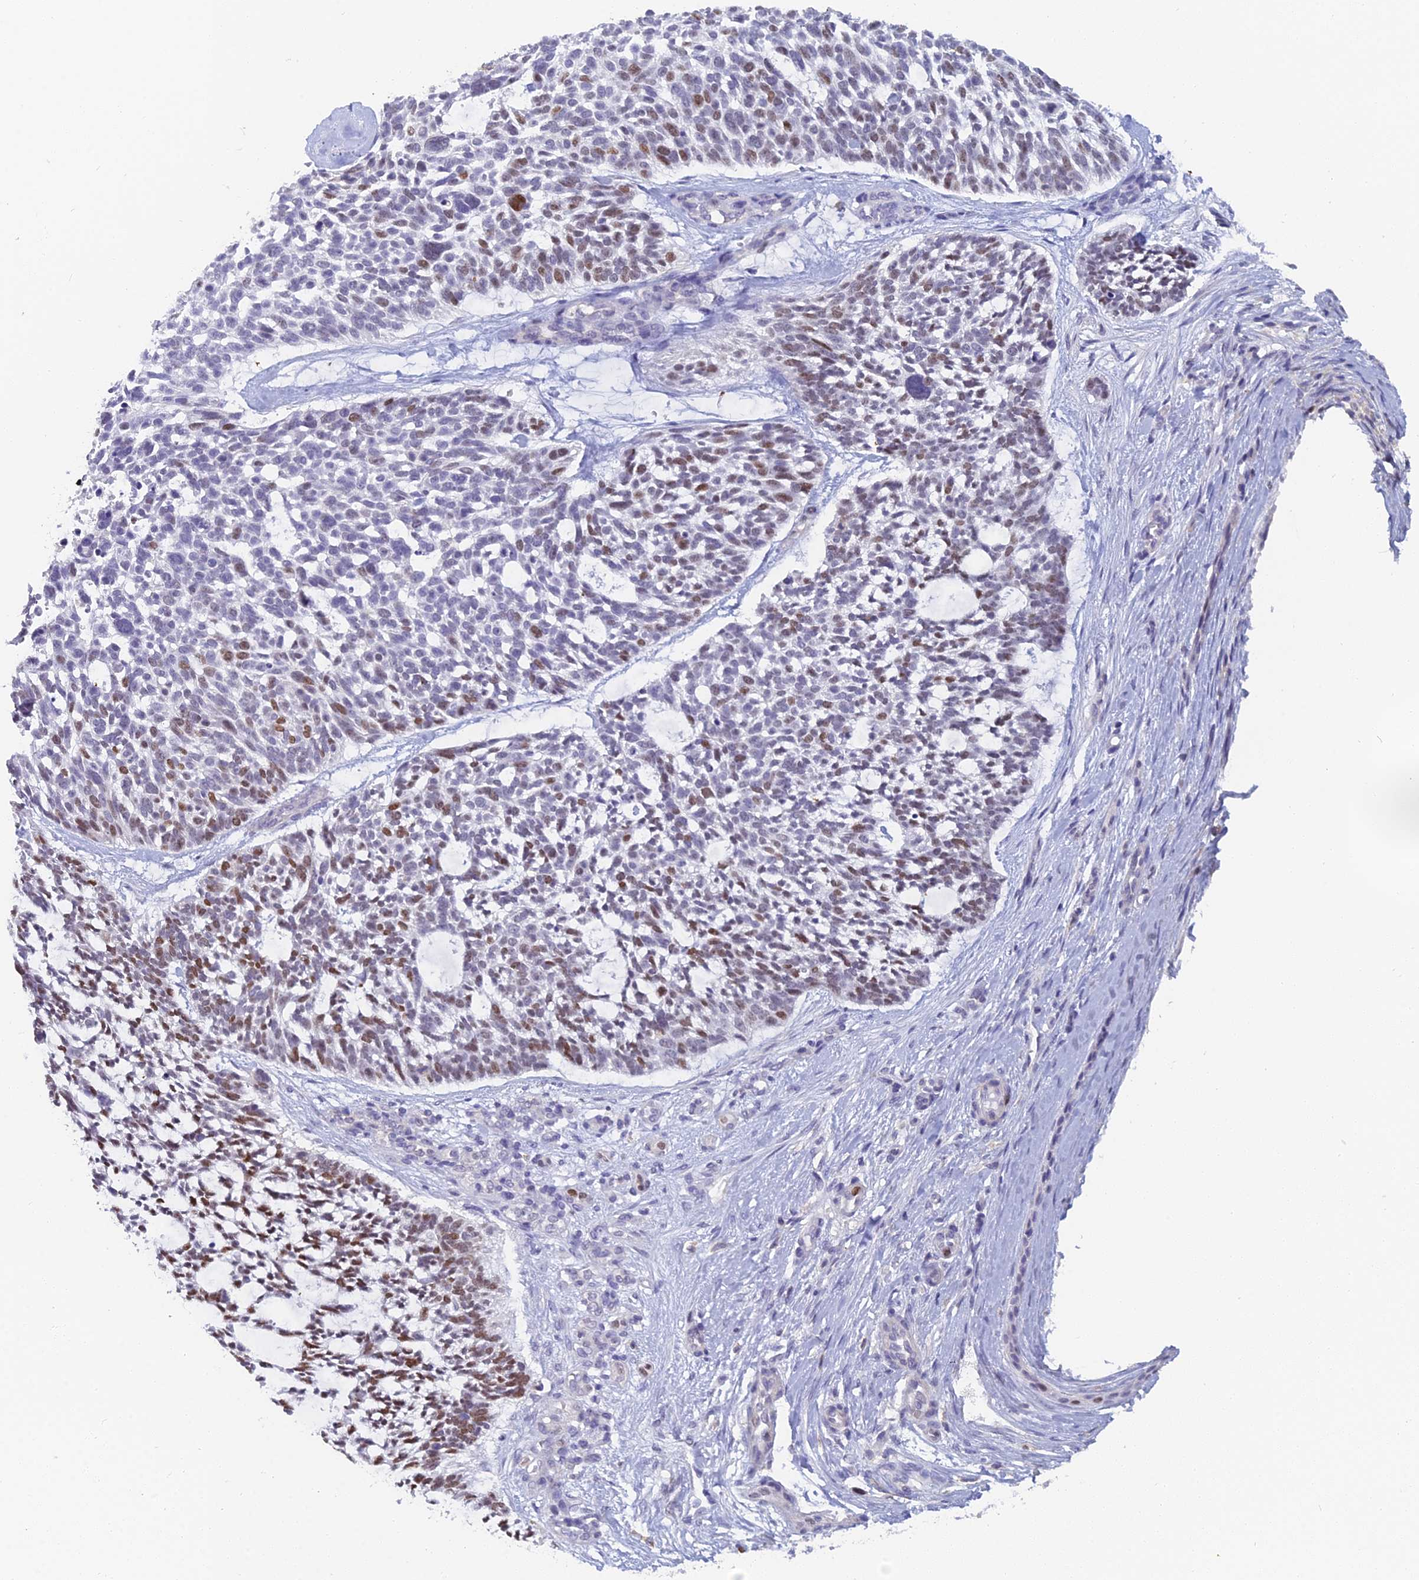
{"staining": {"intensity": "moderate", "quantity": "25%-75%", "location": "nuclear"}, "tissue": "skin cancer", "cell_type": "Tumor cells", "image_type": "cancer", "snomed": [{"axis": "morphology", "description": "Basal cell carcinoma"}, {"axis": "topography", "description": "Skin"}], "caption": "Skin basal cell carcinoma stained for a protein displays moderate nuclear positivity in tumor cells. The staining was performed using DAB, with brown indicating positive protein expression. Nuclei are stained blue with hematoxylin.", "gene": "MCM2", "patient": {"sex": "male", "age": 88}}